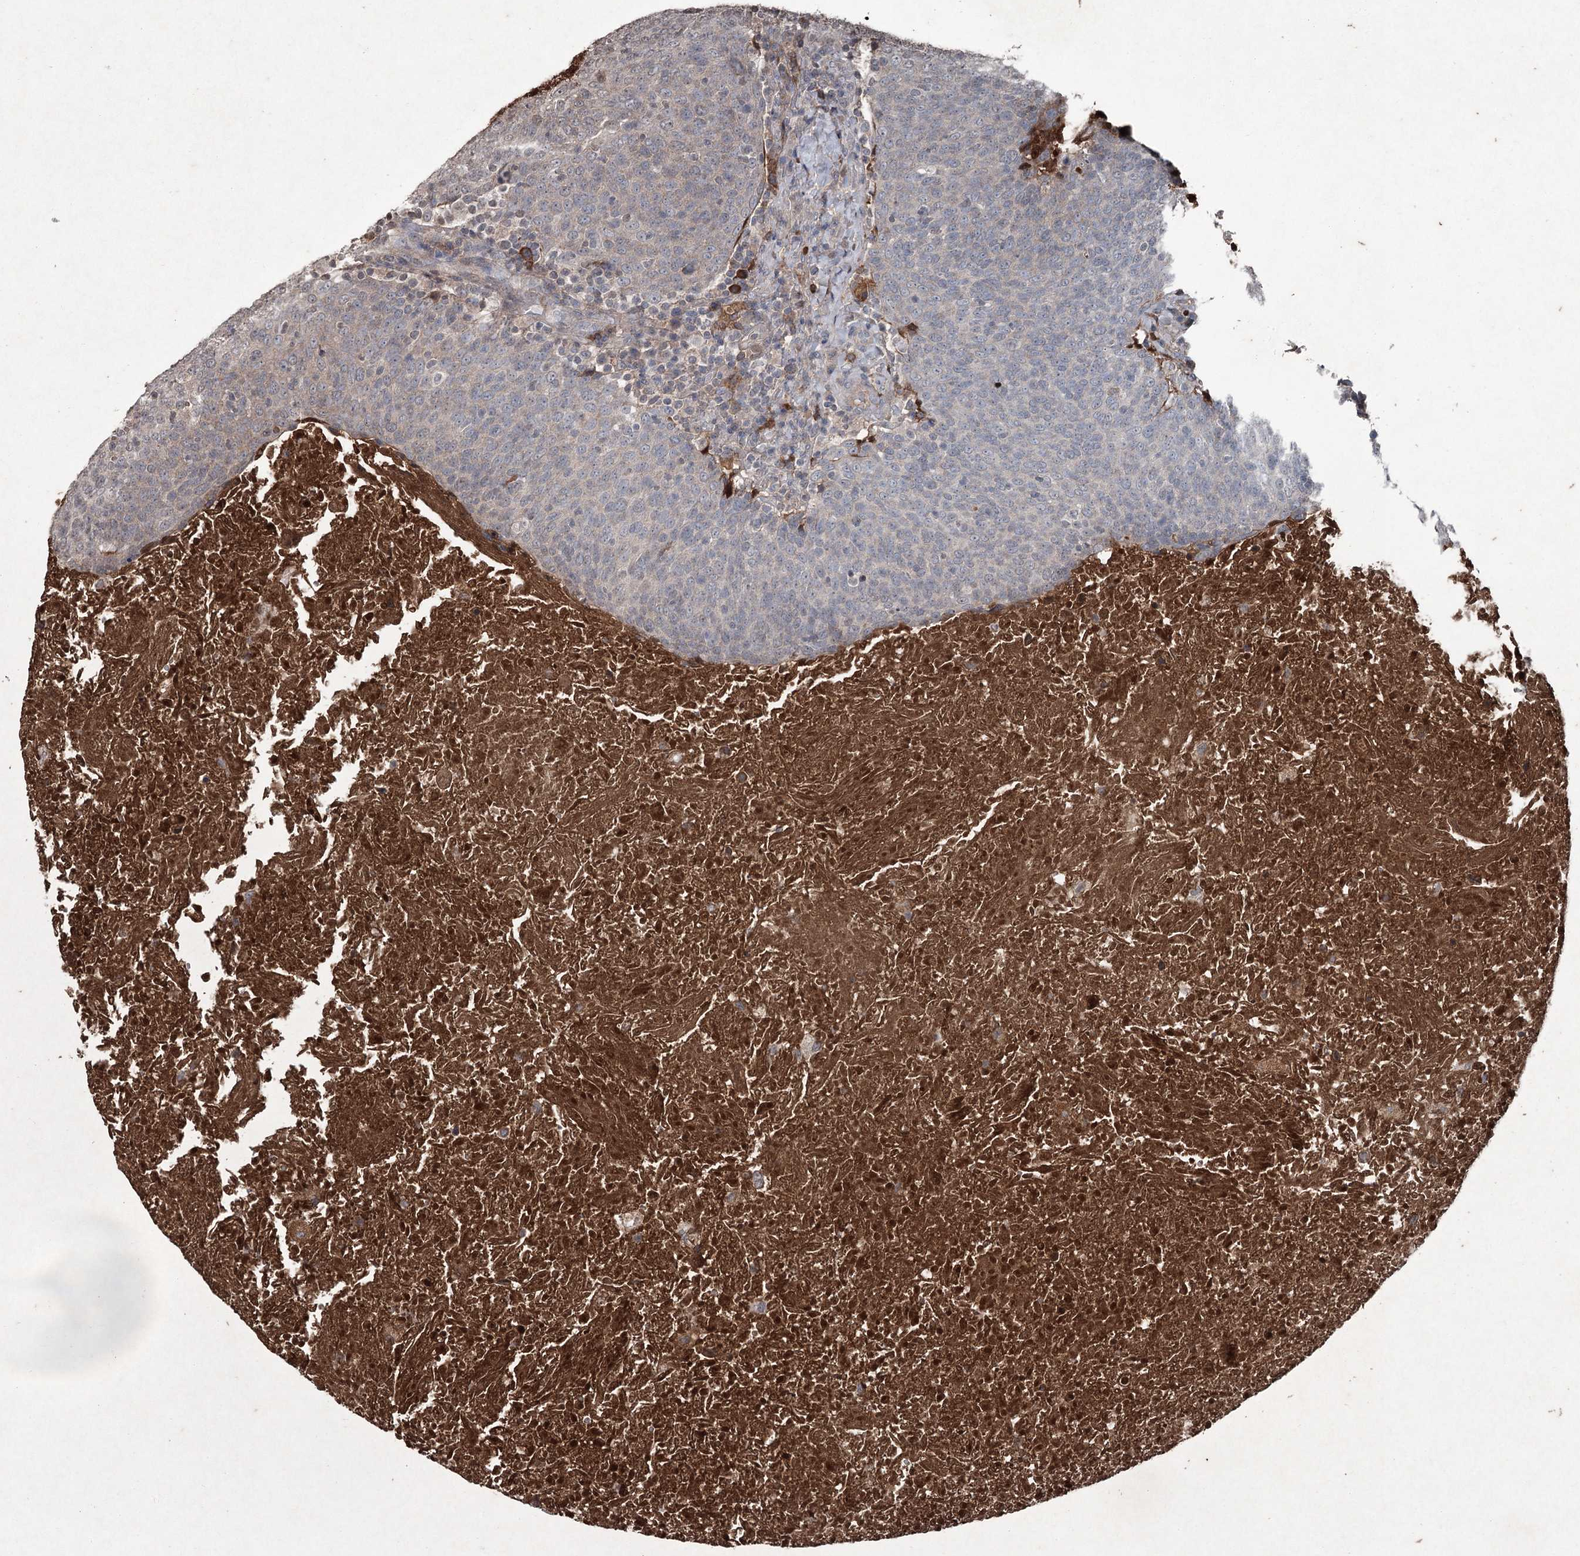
{"staining": {"intensity": "weak", "quantity": "<25%", "location": "cytoplasmic/membranous"}, "tissue": "head and neck cancer", "cell_type": "Tumor cells", "image_type": "cancer", "snomed": [{"axis": "morphology", "description": "Squamous cell carcinoma, NOS"}, {"axis": "morphology", "description": "Squamous cell carcinoma, metastatic, NOS"}, {"axis": "topography", "description": "Lymph node"}, {"axis": "topography", "description": "Head-Neck"}], "caption": "Tumor cells show no significant protein positivity in metastatic squamous cell carcinoma (head and neck). Brightfield microscopy of immunohistochemistry (IHC) stained with DAB (3,3'-diaminobenzidine) (brown) and hematoxylin (blue), captured at high magnification.", "gene": "PGLYRP2", "patient": {"sex": "male", "age": 62}}